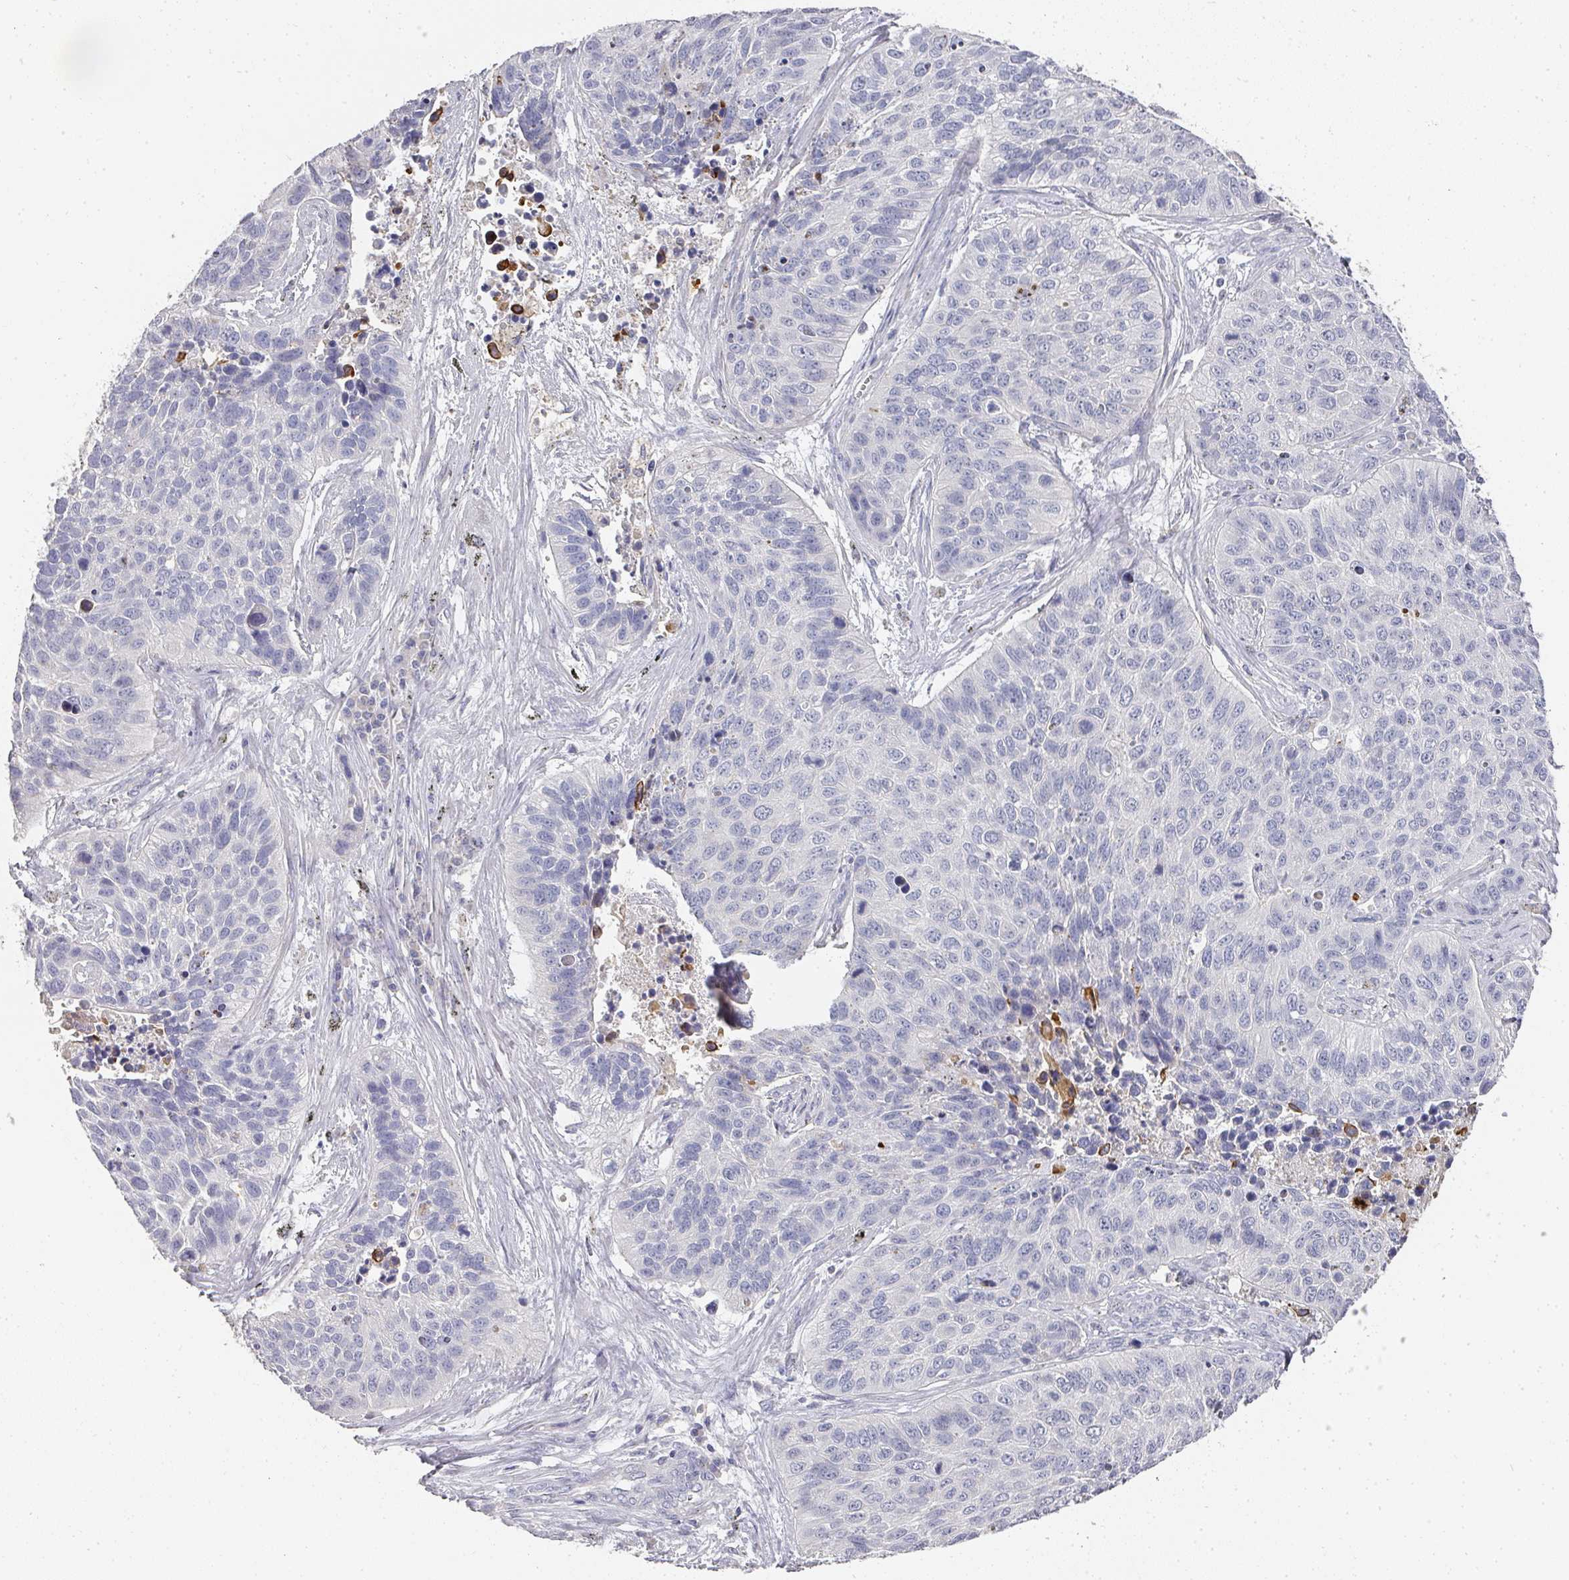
{"staining": {"intensity": "negative", "quantity": "none", "location": "none"}, "tissue": "lung cancer", "cell_type": "Tumor cells", "image_type": "cancer", "snomed": [{"axis": "morphology", "description": "Squamous cell carcinoma, NOS"}, {"axis": "topography", "description": "Lung"}], "caption": "Immunohistochemistry histopathology image of human lung cancer (squamous cell carcinoma) stained for a protein (brown), which shows no expression in tumor cells.", "gene": "CAMP", "patient": {"sex": "male", "age": 62}}